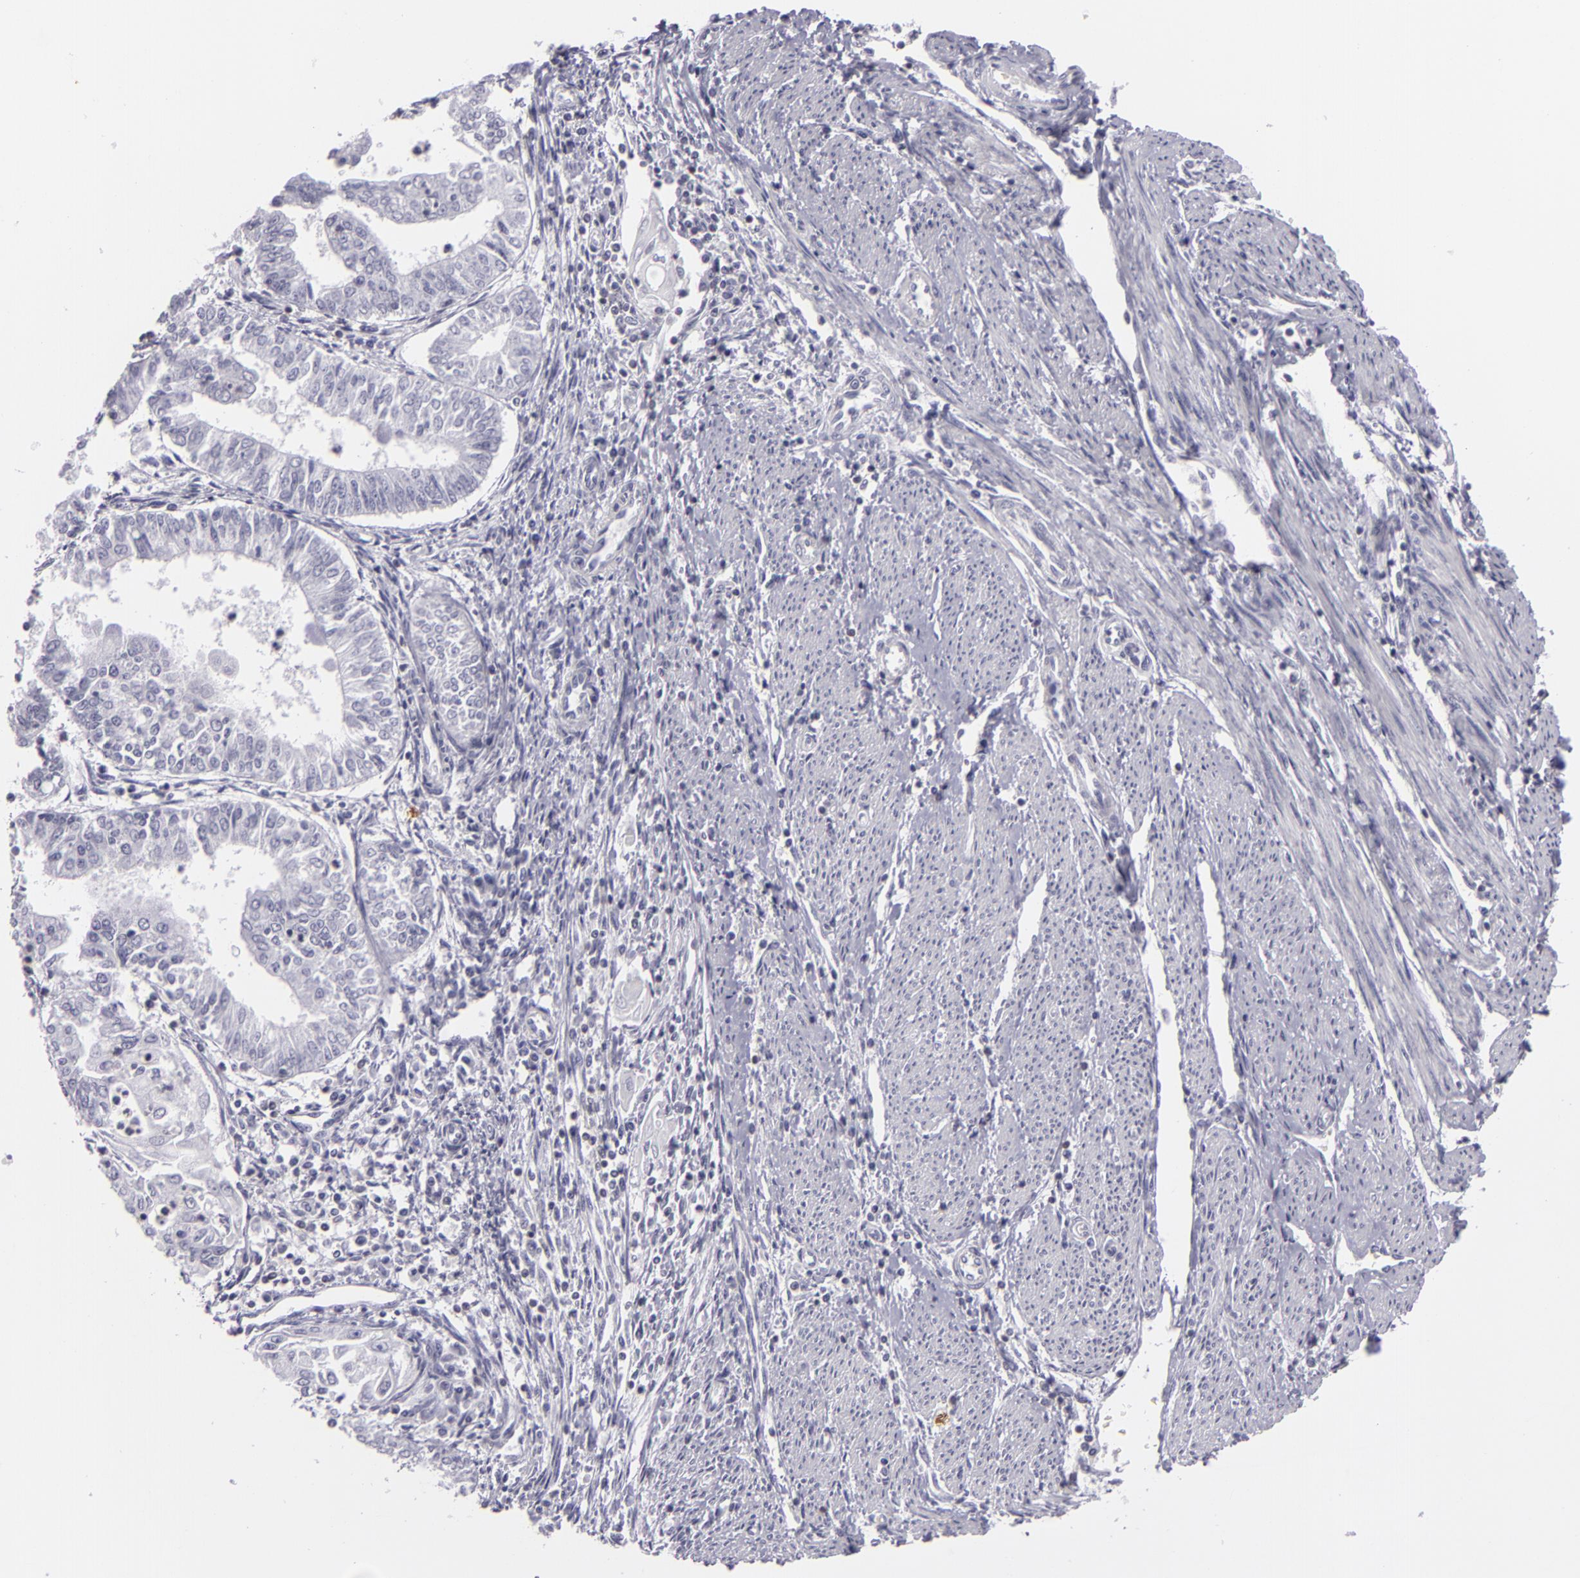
{"staining": {"intensity": "negative", "quantity": "none", "location": "none"}, "tissue": "endometrial cancer", "cell_type": "Tumor cells", "image_type": "cancer", "snomed": [{"axis": "morphology", "description": "Adenocarcinoma, NOS"}, {"axis": "topography", "description": "Endometrium"}], "caption": "Immunohistochemistry photomicrograph of human adenocarcinoma (endometrial) stained for a protein (brown), which exhibits no staining in tumor cells.", "gene": "KCNAB2", "patient": {"sex": "female", "age": 75}}